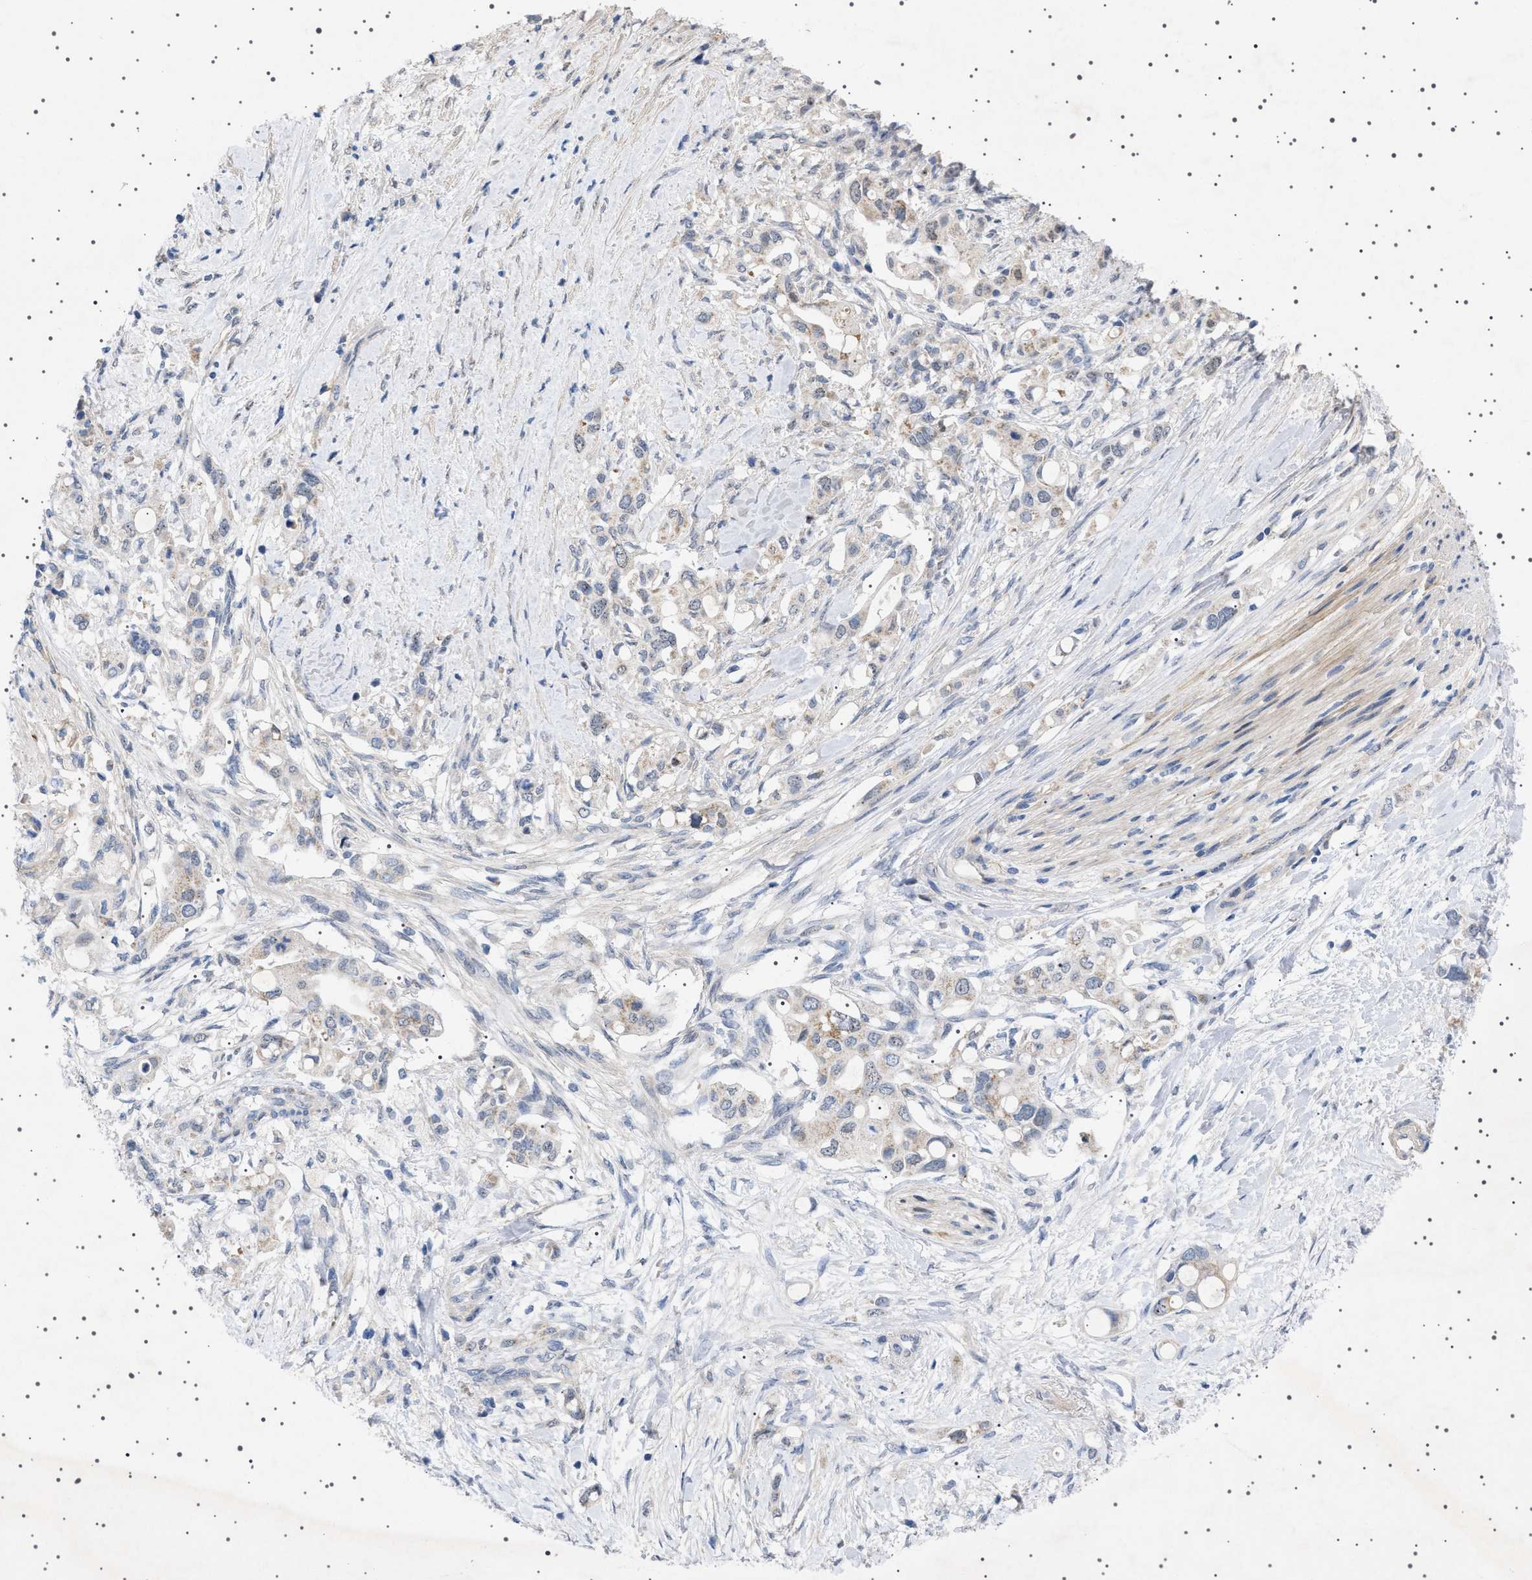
{"staining": {"intensity": "weak", "quantity": "<25%", "location": "cytoplasmic/membranous"}, "tissue": "pancreatic cancer", "cell_type": "Tumor cells", "image_type": "cancer", "snomed": [{"axis": "morphology", "description": "Adenocarcinoma, NOS"}, {"axis": "topography", "description": "Pancreas"}], "caption": "IHC image of neoplastic tissue: human pancreatic cancer (adenocarcinoma) stained with DAB displays no significant protein expression in tumor cells.", "gene": "HTR1A", "patient": {"sex": "female", "age": 56}}